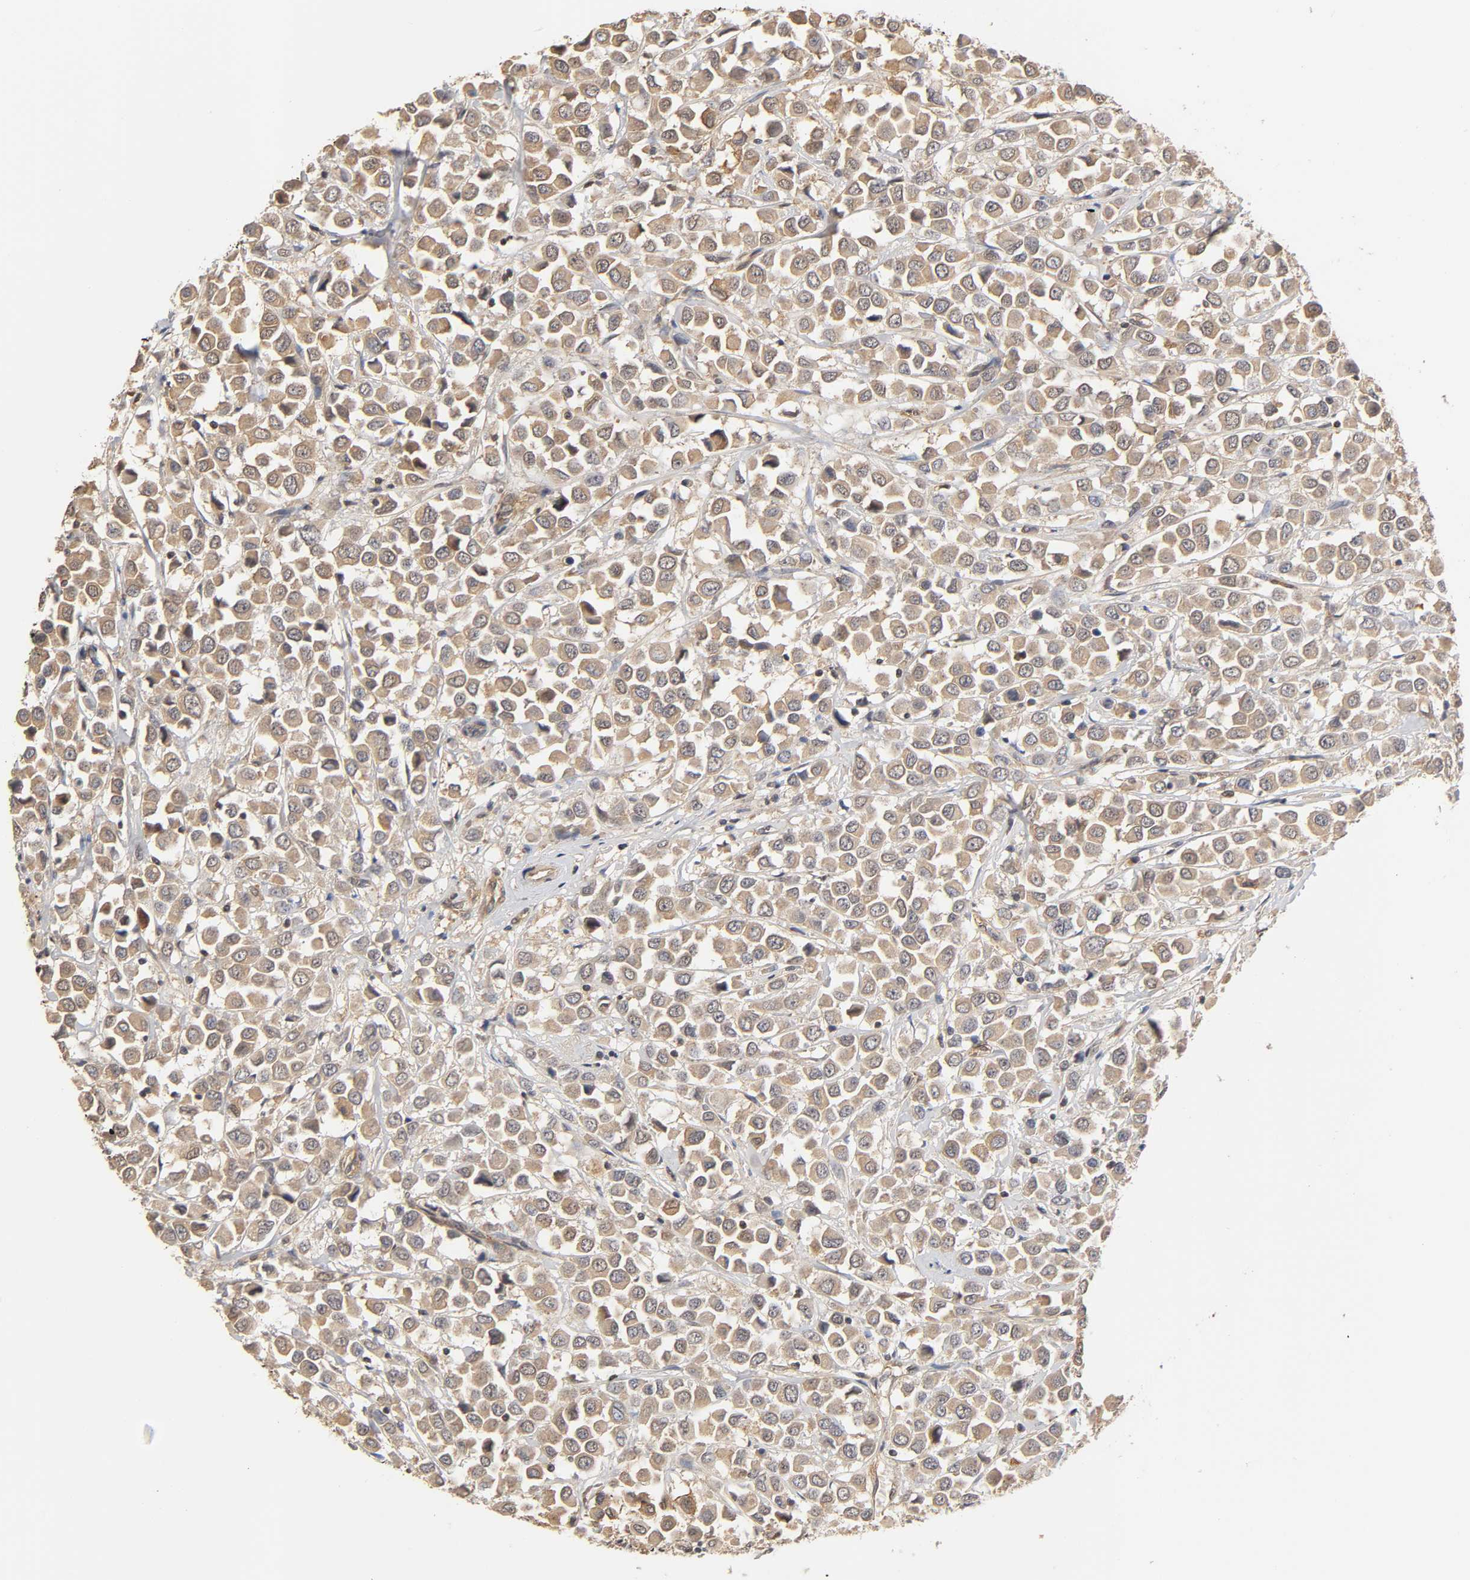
{"staining": {"intensity": "weak", "quantity": ">75%", "location": "cytoplasmic/membranous"}, "tissue": "breast cancer", "cell_type": "Tumor cells", "image_type": "cancer", "snomed": [{"axis": "morphology", "description": "Duct carcinoma"}, {"axis": "topography", "description": "Breast"}], "caption": "Immunohistochemistry (IHC) of breast cancer (infiltrating ductal carcinoma) shows low levels of weak cytoplasmic/membranous staining in approximately >75% of tumor cells.", "gene": "PDE5A", "patient": {"sex": "female", "age": 61}}